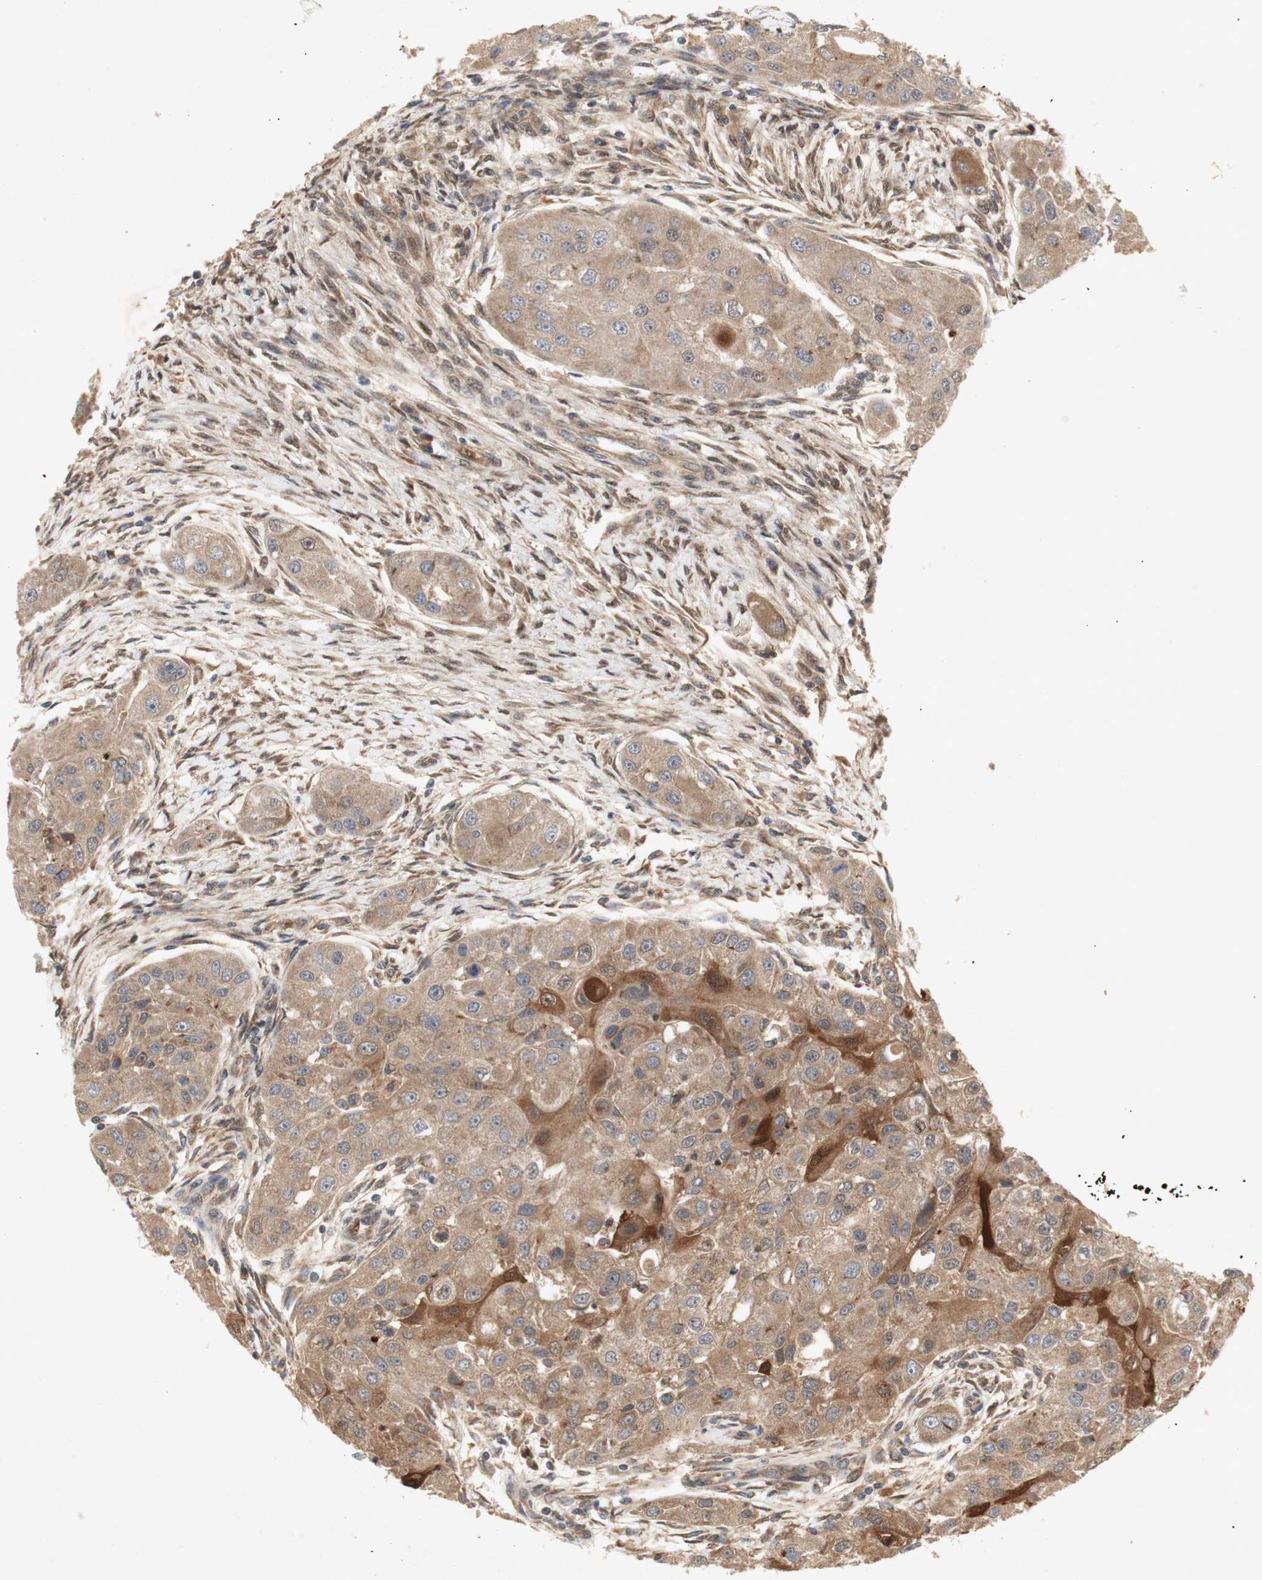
{"staining": {"intensity": "moderate", "quantity": ">75%", "location": "cytoplasmic/membranous"}, "tissue": "head and neck cancer", "cell_type": "Tumor cells", "image_type": "cancer", "snomed": [{"axis": "morphology", "description": "Normal tissue, NOS"}, {"axis": "morphology", "description": "Squamous cell carcinoma, NOS"}, {"axis": "topography", "description": "Skeletal muscle"}, {"axis": "topography", "description": "Head-Neck"}], "caption": "Human head and neck squamous cell carcinoma stained with a protein marker exhibits moderate staining in tumor cells.", "gene": "PKN1", "patient": {"sex": "male", "age": 51}}